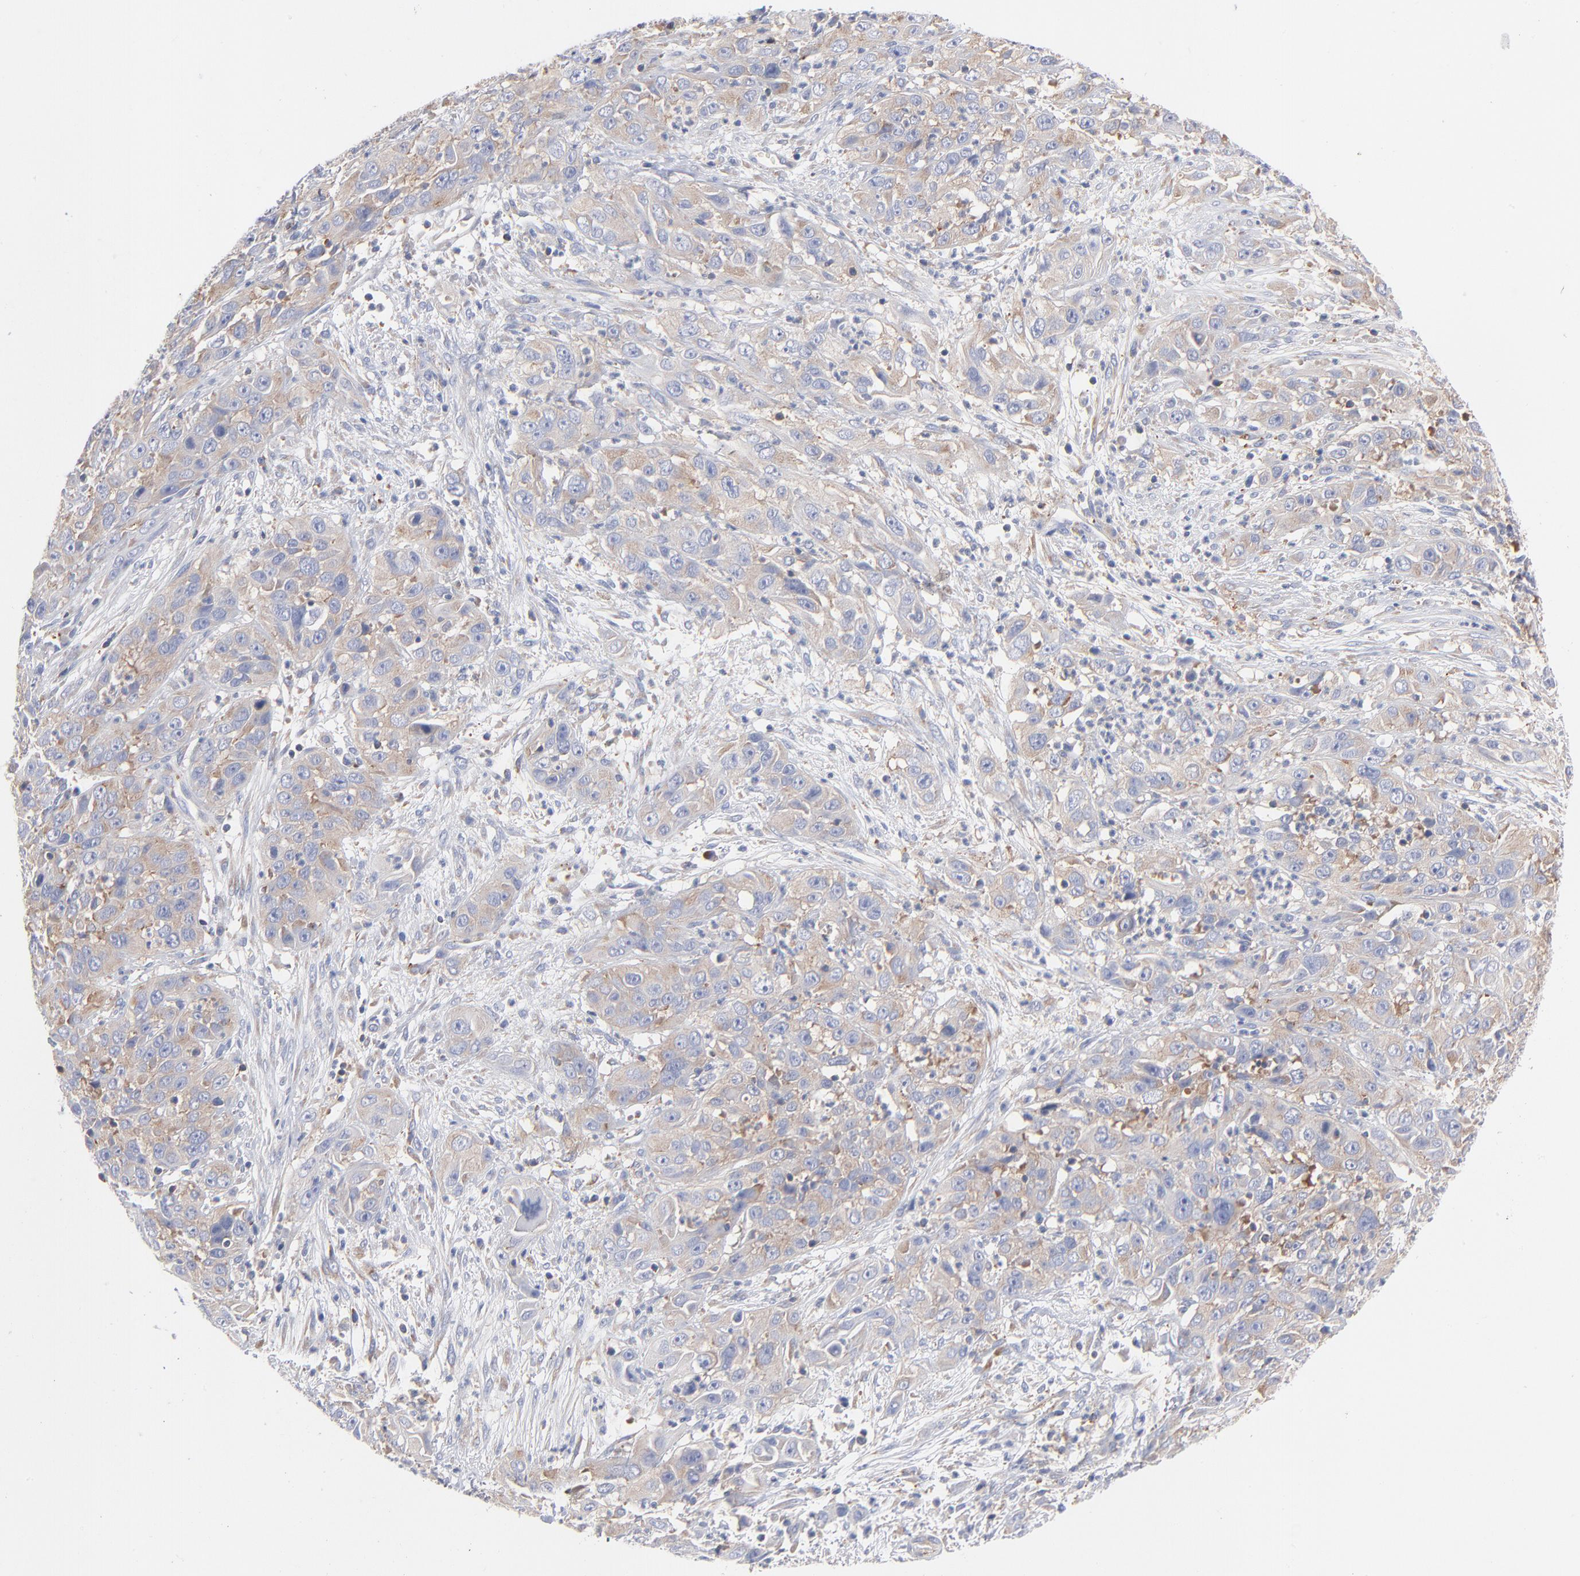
{"staining": {"intensity": "weak", "quantity": ">75%", "location": "cytoplasmic/membranous"}, "tissue": "cervical cancer", "cell_type": "Tumor cells", "image_type": "cancer", "snomed": [{"axis": "morphology", "description": "Squamous cell carcinoma, NOS"}, {"axis": "topography", "description": "Cervix"}], "caption": "Tumor cells display low levels of weak cytoplasmic/membranous staining in approximately >75% of cells in cervical cancer. The protein is shown in brown color, while the nuclei are stained blue.", "gene": "SEPTIN6", "patient": {"sex": "female", "age": 32}}